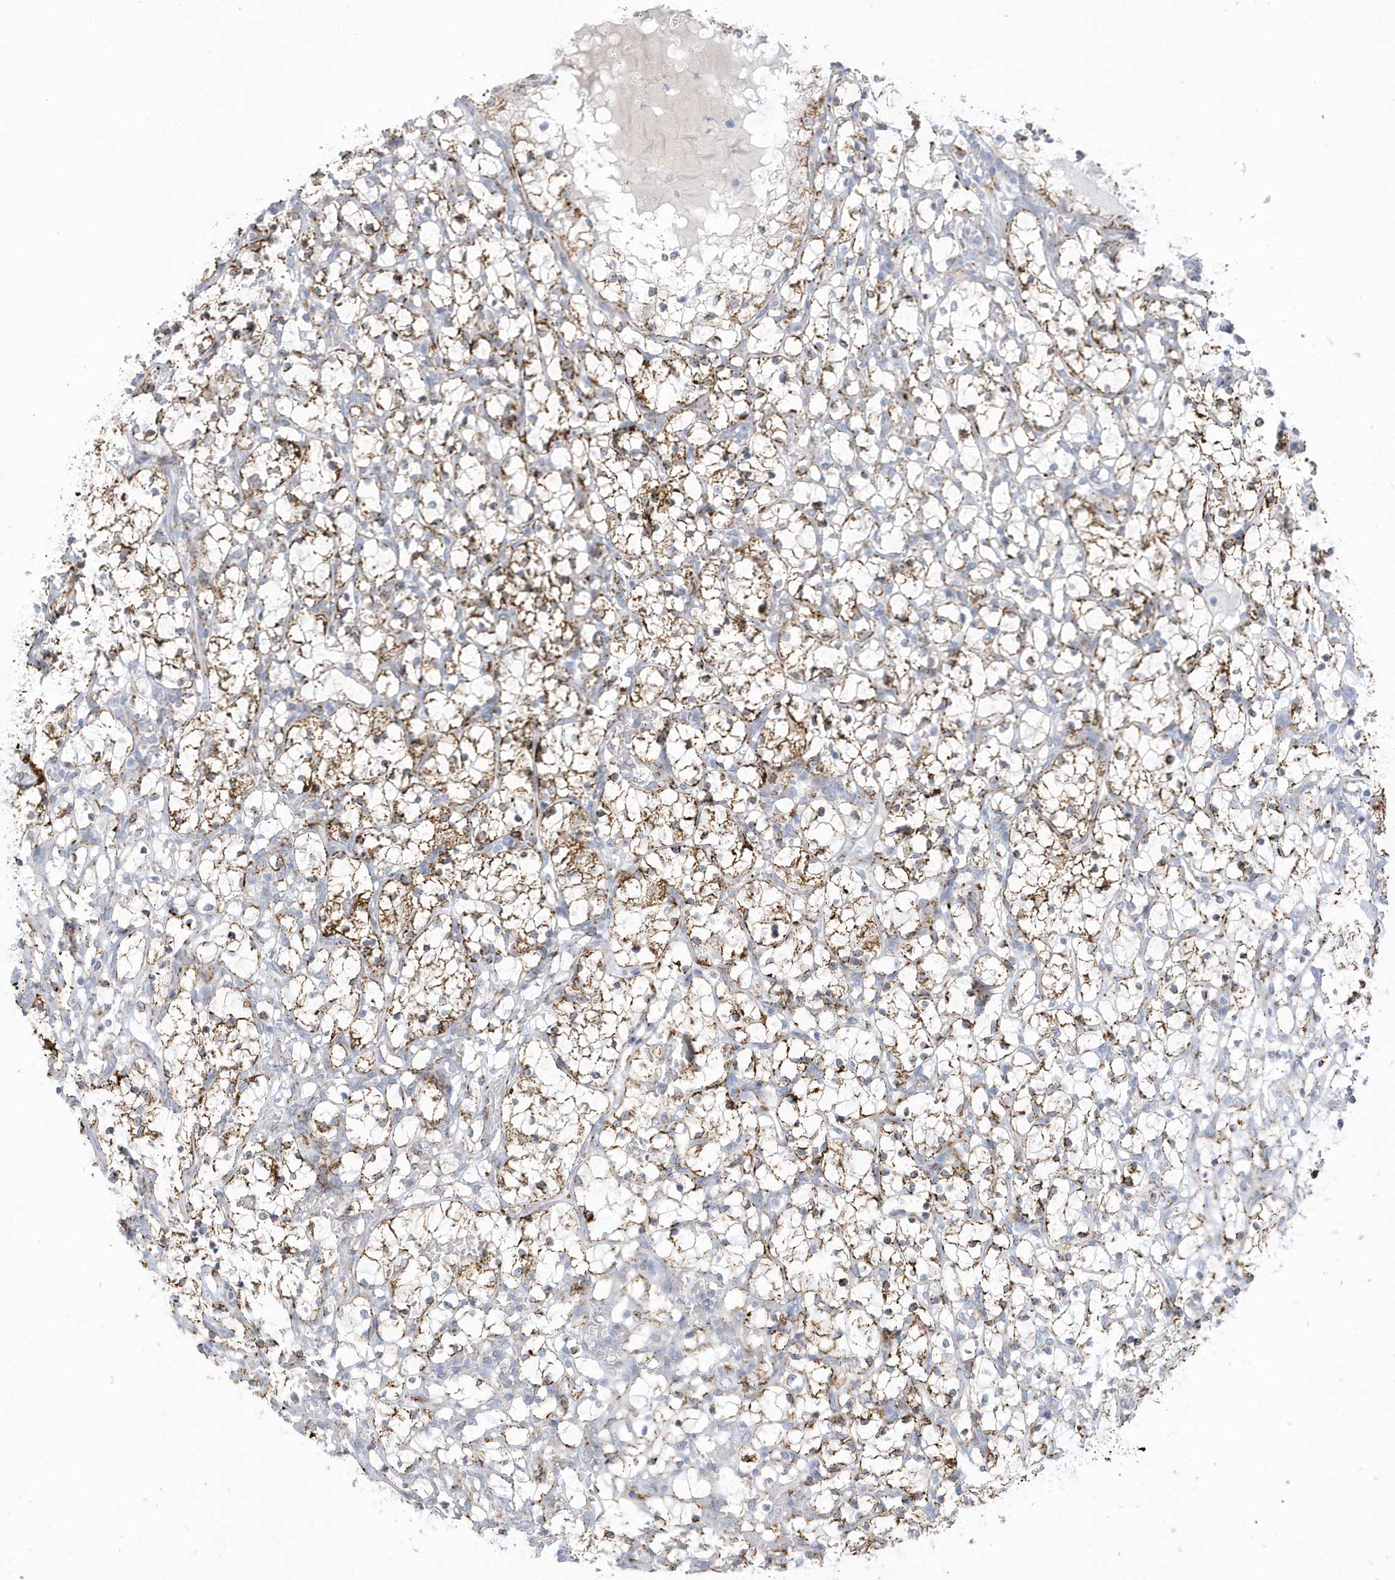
{"staining": {"intensity": "strong", "quantity": "25%-75%", "location": "cytoplasmic/membranous"}, "tissue": "renal cancer", "cell_type": "Tumor cells", "image_type": "cancer", "snomed": [{"axis": "morphology", "description": "Adenocarcinoma, NOS"}, {"axis": "topography", "description": "Kidney"}], "caption": "Renal adenocarcinoma stained for a protein displays strong cytoplasmic/membranous positivity in tumor cells.", "gene": "PERM1", "patient": {"sex": "female", "age": 69}}